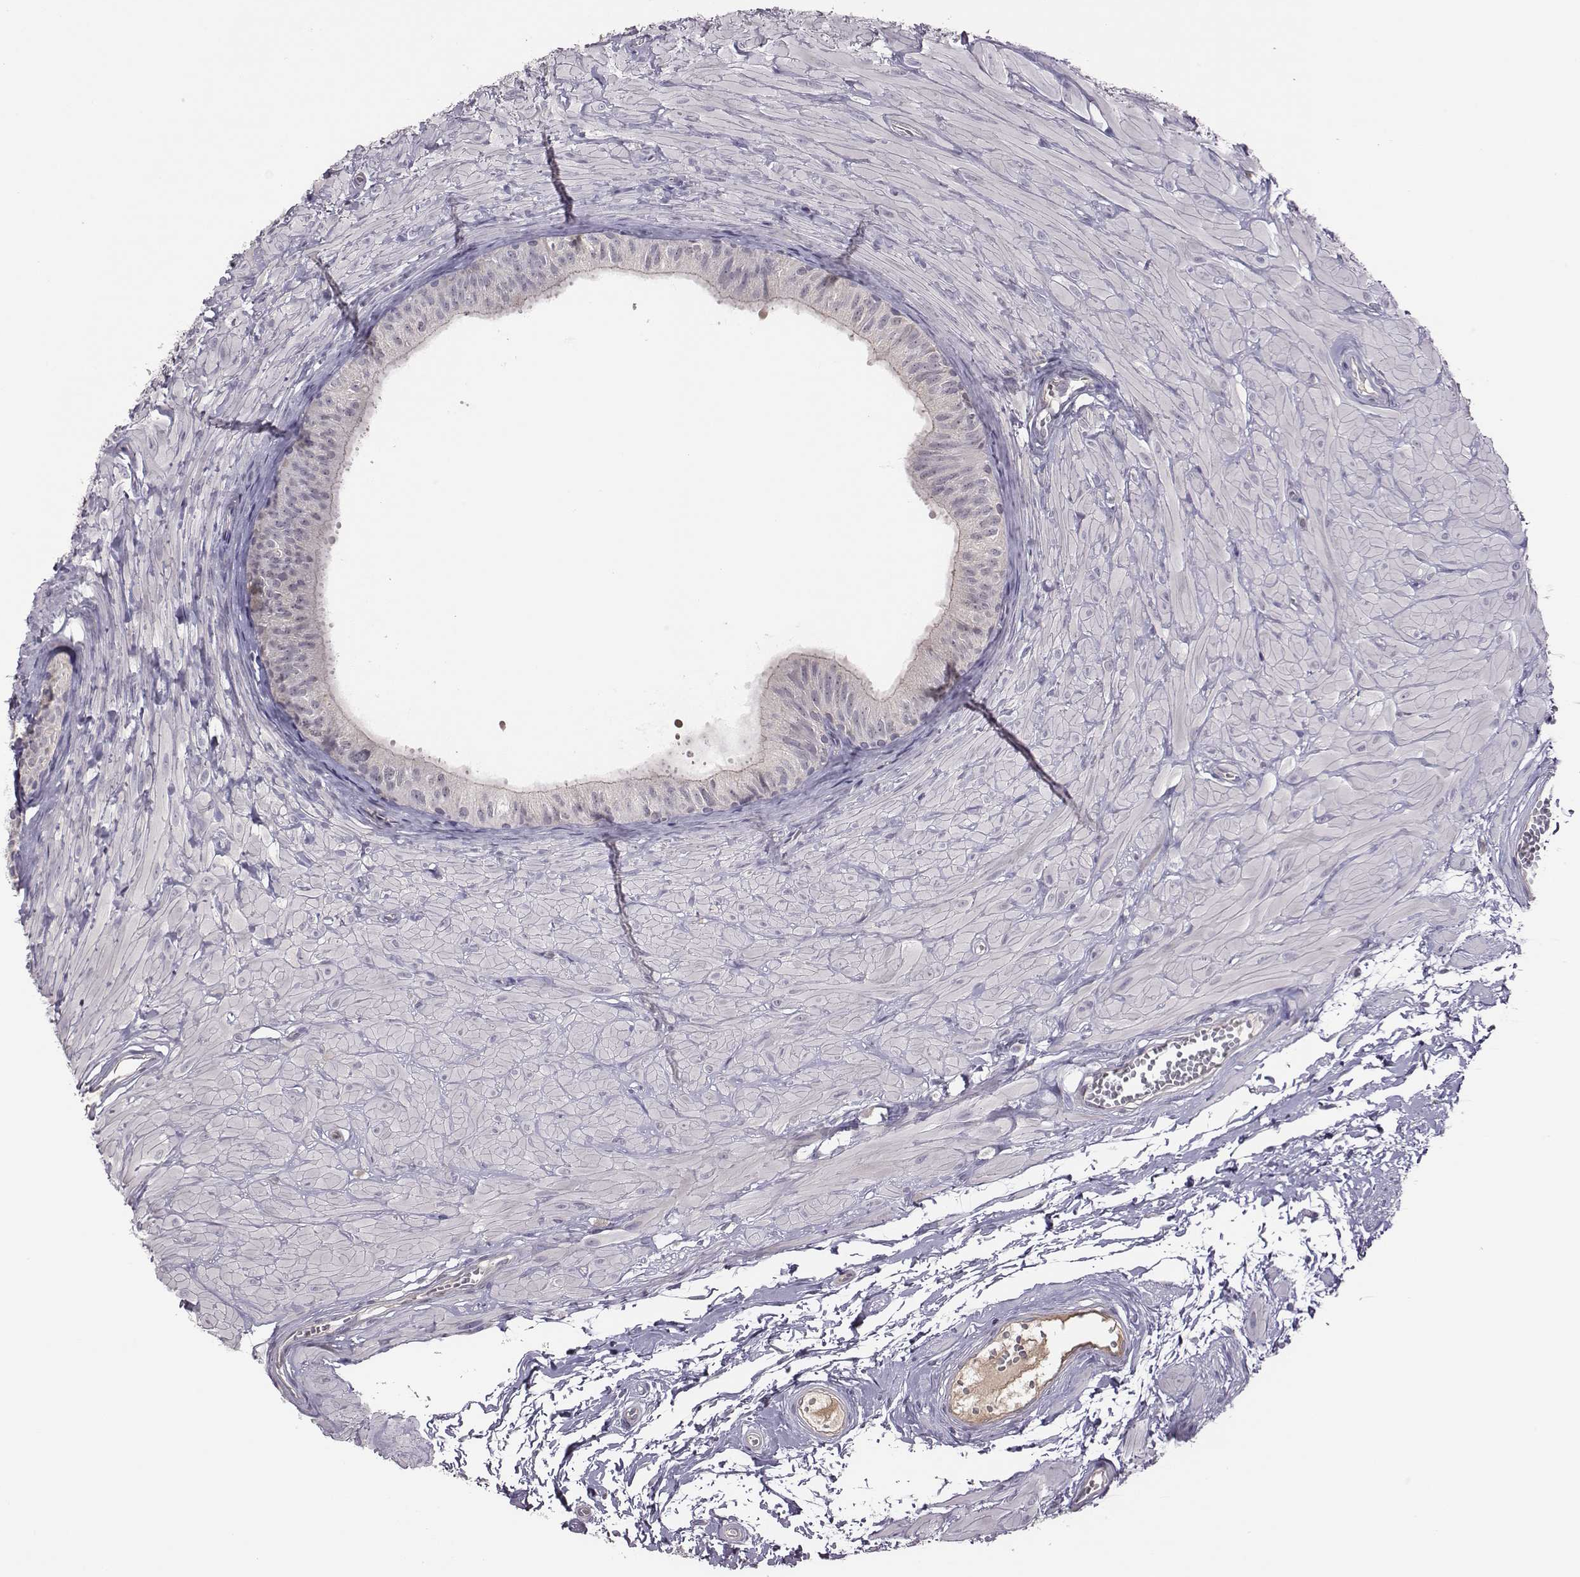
{"staining": {"intensity": "negative", "quantity": "none", "location": "none"}, "tissue": "epididymis", "cell_type": "Glandular cells", "image_type": "normal", "snomed": [{"axis": "morphology", "description": "Normal tissue, NOS"}, {"axis": "topography", "description": "Epididymis"}, {"axis": "topography", "description": "Vas deferens"}], "caption": "Human epididymis stained for a protein using immunohistochemistry (IHC) reveals no positivity in glandular cells.", "gene": "KMO", "patient": {"sex": "male", "age": 23}}